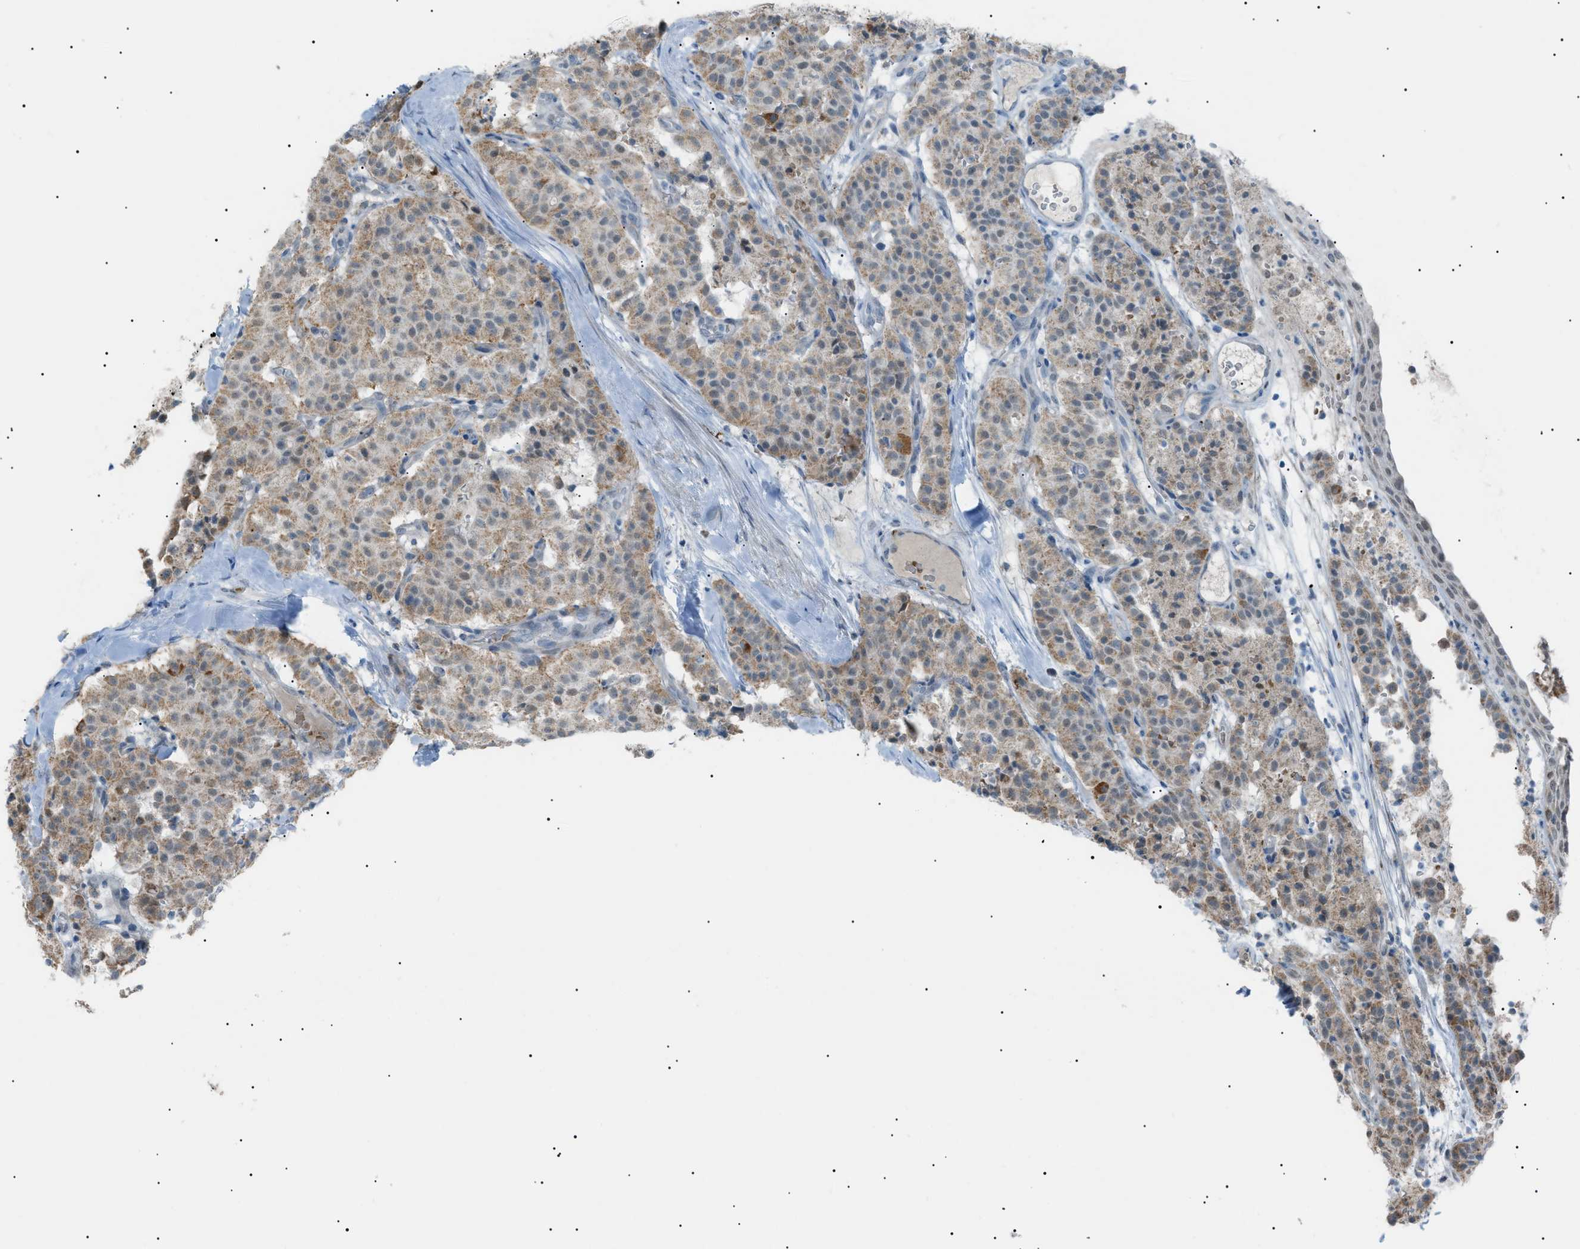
{"staining": {"intensity": "weak", "quantity": ">75%", "location": "cytoplasmic/membranous"}, "tissue": "carcinoid", "cell_type": "Tumor cells", "image_type": "cancer", "snomed": [{"axis": "morphology", "description": "Carcinoid, malignant, NOS"}, {"axis": "topography", "description": "Lung"}], "caption": "A brown stain shows weak cytoplasmic/membranous expression of a protein in carcinoid tumor cells.", "gene": "ZNF516", "patient": {"sex": "male", "age": 30}}